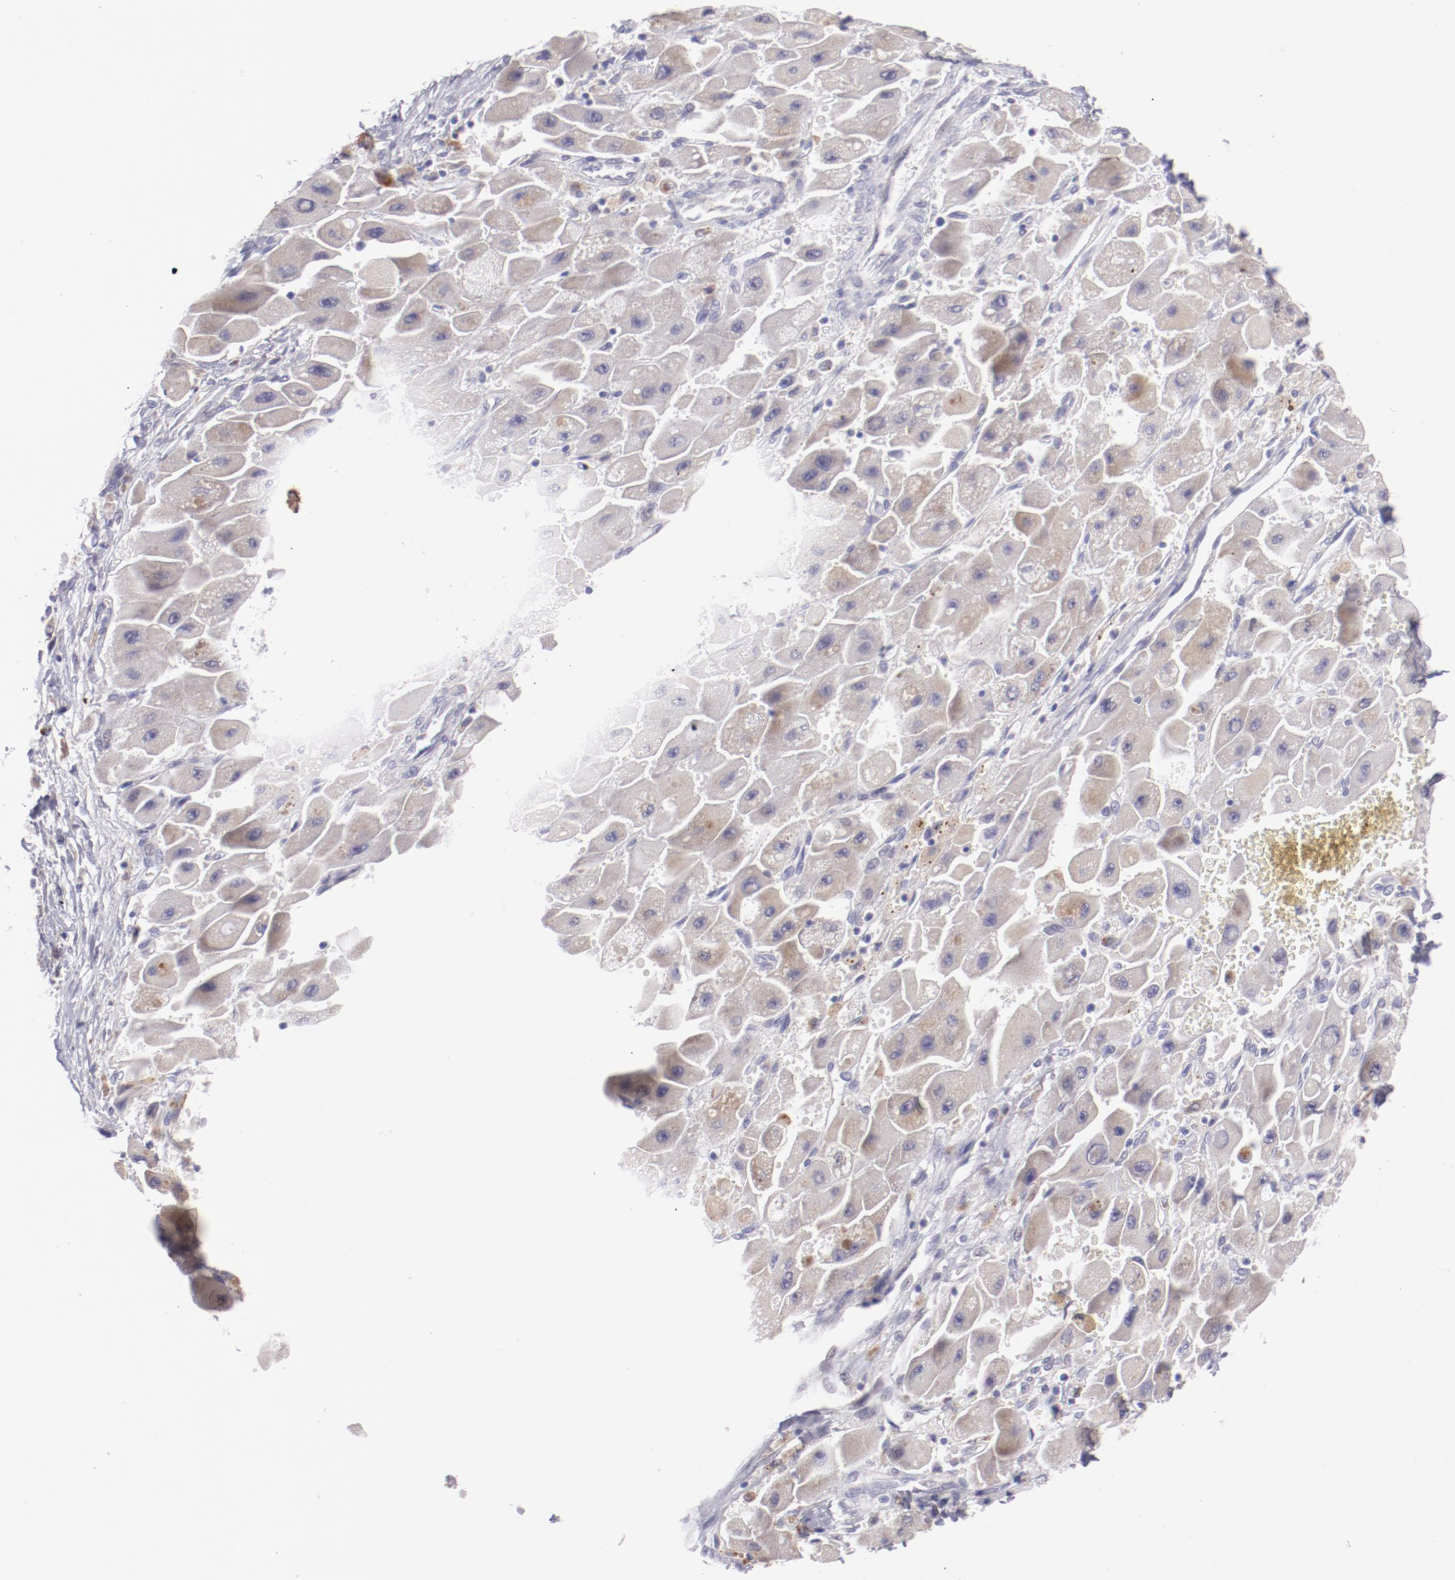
{"staining": {"intensity": "moderate", "quantity": "<25%", "location": "cytoplasmic/membranous"}, "tissue": "liver cancer", "cell_type": "Tumor cells", "image_type": "cancer", "snomed": [{"axis": "morphology", "description": "Carcinoma, Hepatocellular, NOS"}, {"axis": "topography", "description": "Liver"}], "caption": "The histopathology image reveals immunohistochemical staining of liver cancer. There is moderate cytoplasmic/membranous expression is appreciated in approximately <25% of tumor cells. The staining is performed using DAB brown chromogen to label protein expression. The nuclei are counter-stained blue using hematoxylin.", "gene": "TRAF3", "patient": {"sex": "male", "age": 24}}